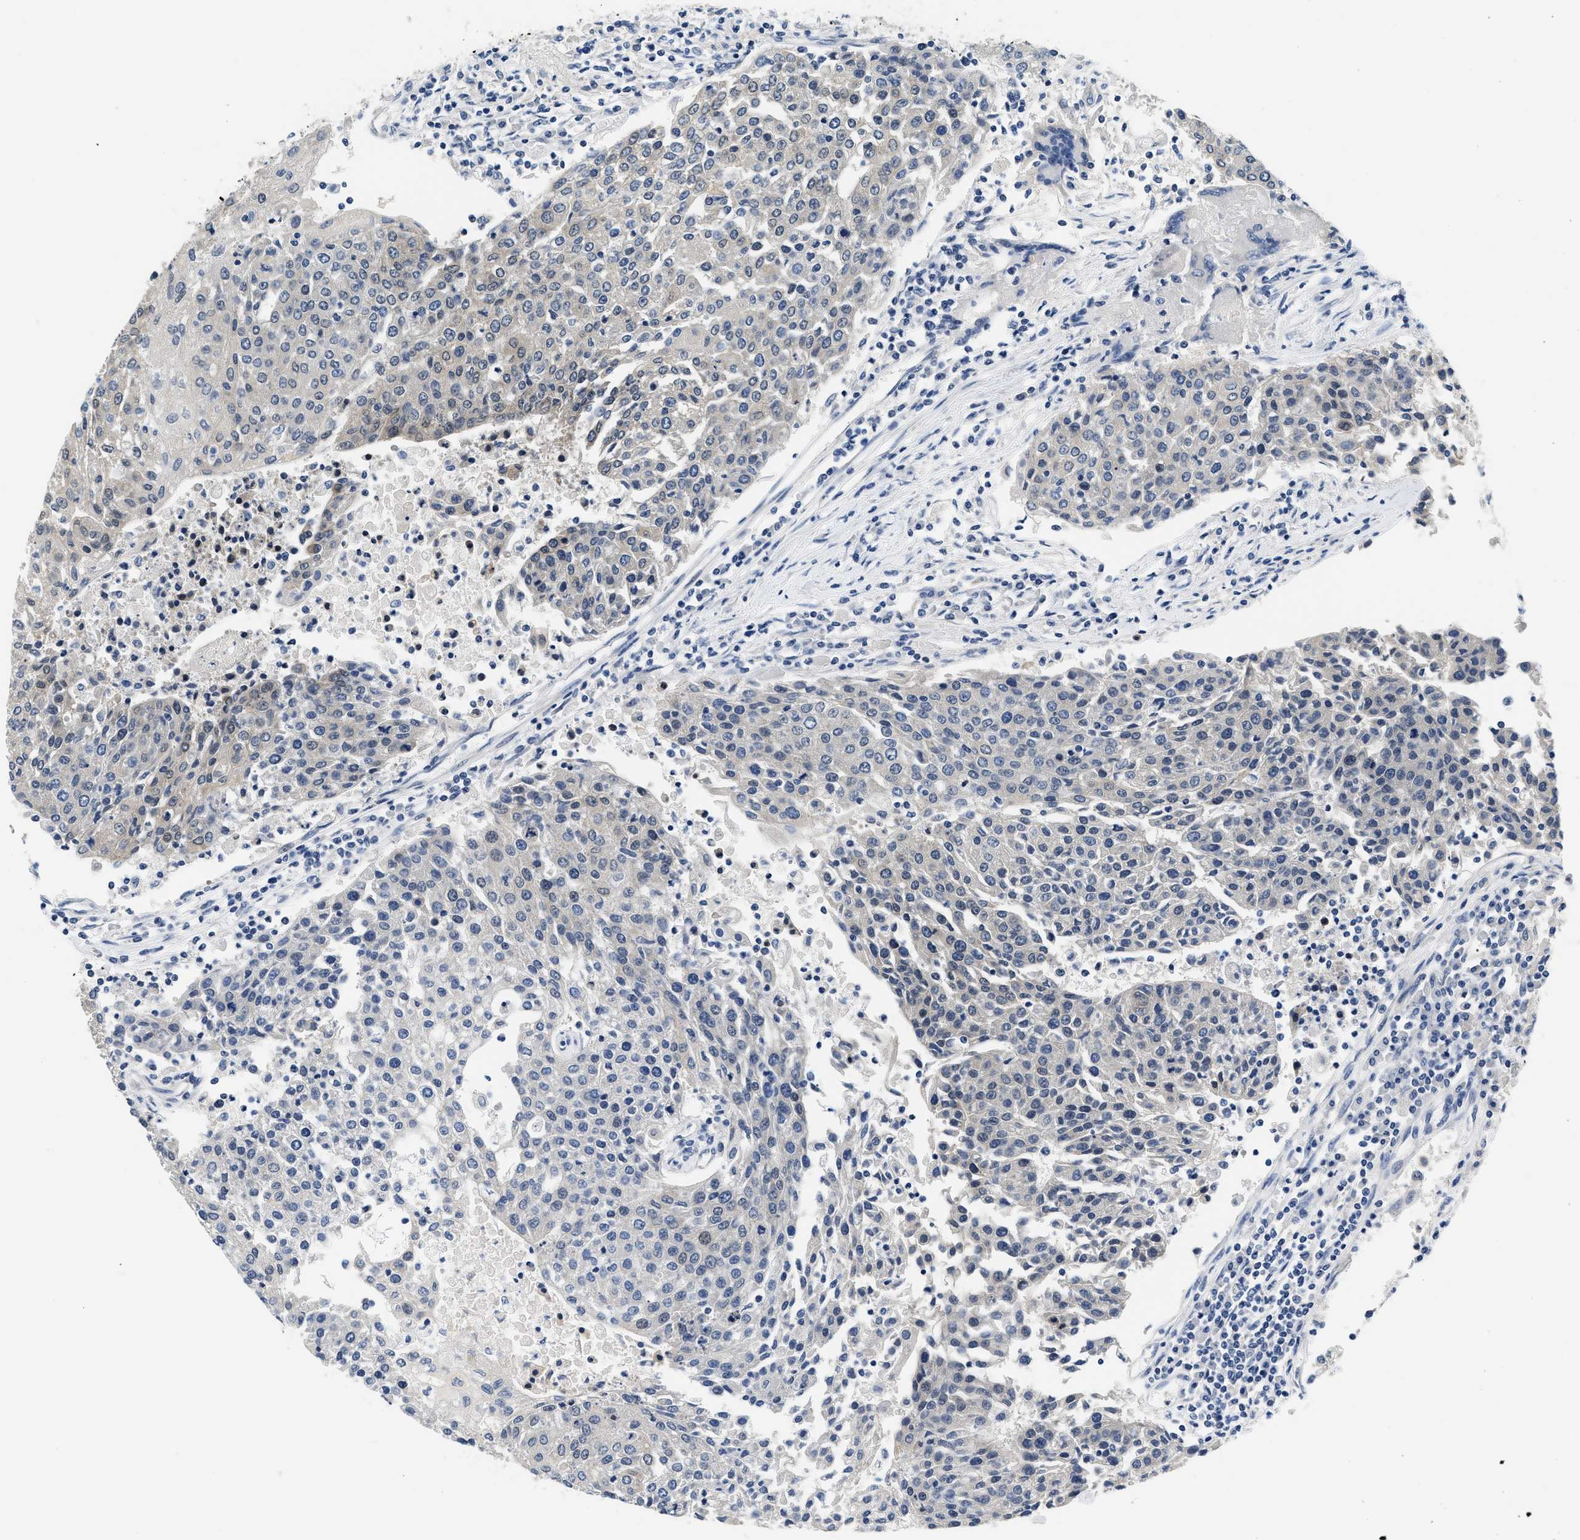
{"staining": {"intensity": "negative", "quantity": "none", "location": "none"}, "tissue": "urothelial cancer", "cell_type": "Tumor cells", "image_type": "cancer", "snomed": [{"axis": "morphology", "description": "Urothelial carcinoma, High grade"}, {"axis": "topography", "description": "Urinary bladder"}], "caption": "Immunohistochemistry of urothelial cancer displays no staining in tumor cells. (IHC, brightfield microscopy, high magnification).", "gene": "SMAD4", "patient": {"sex": "female", "age": 85}}